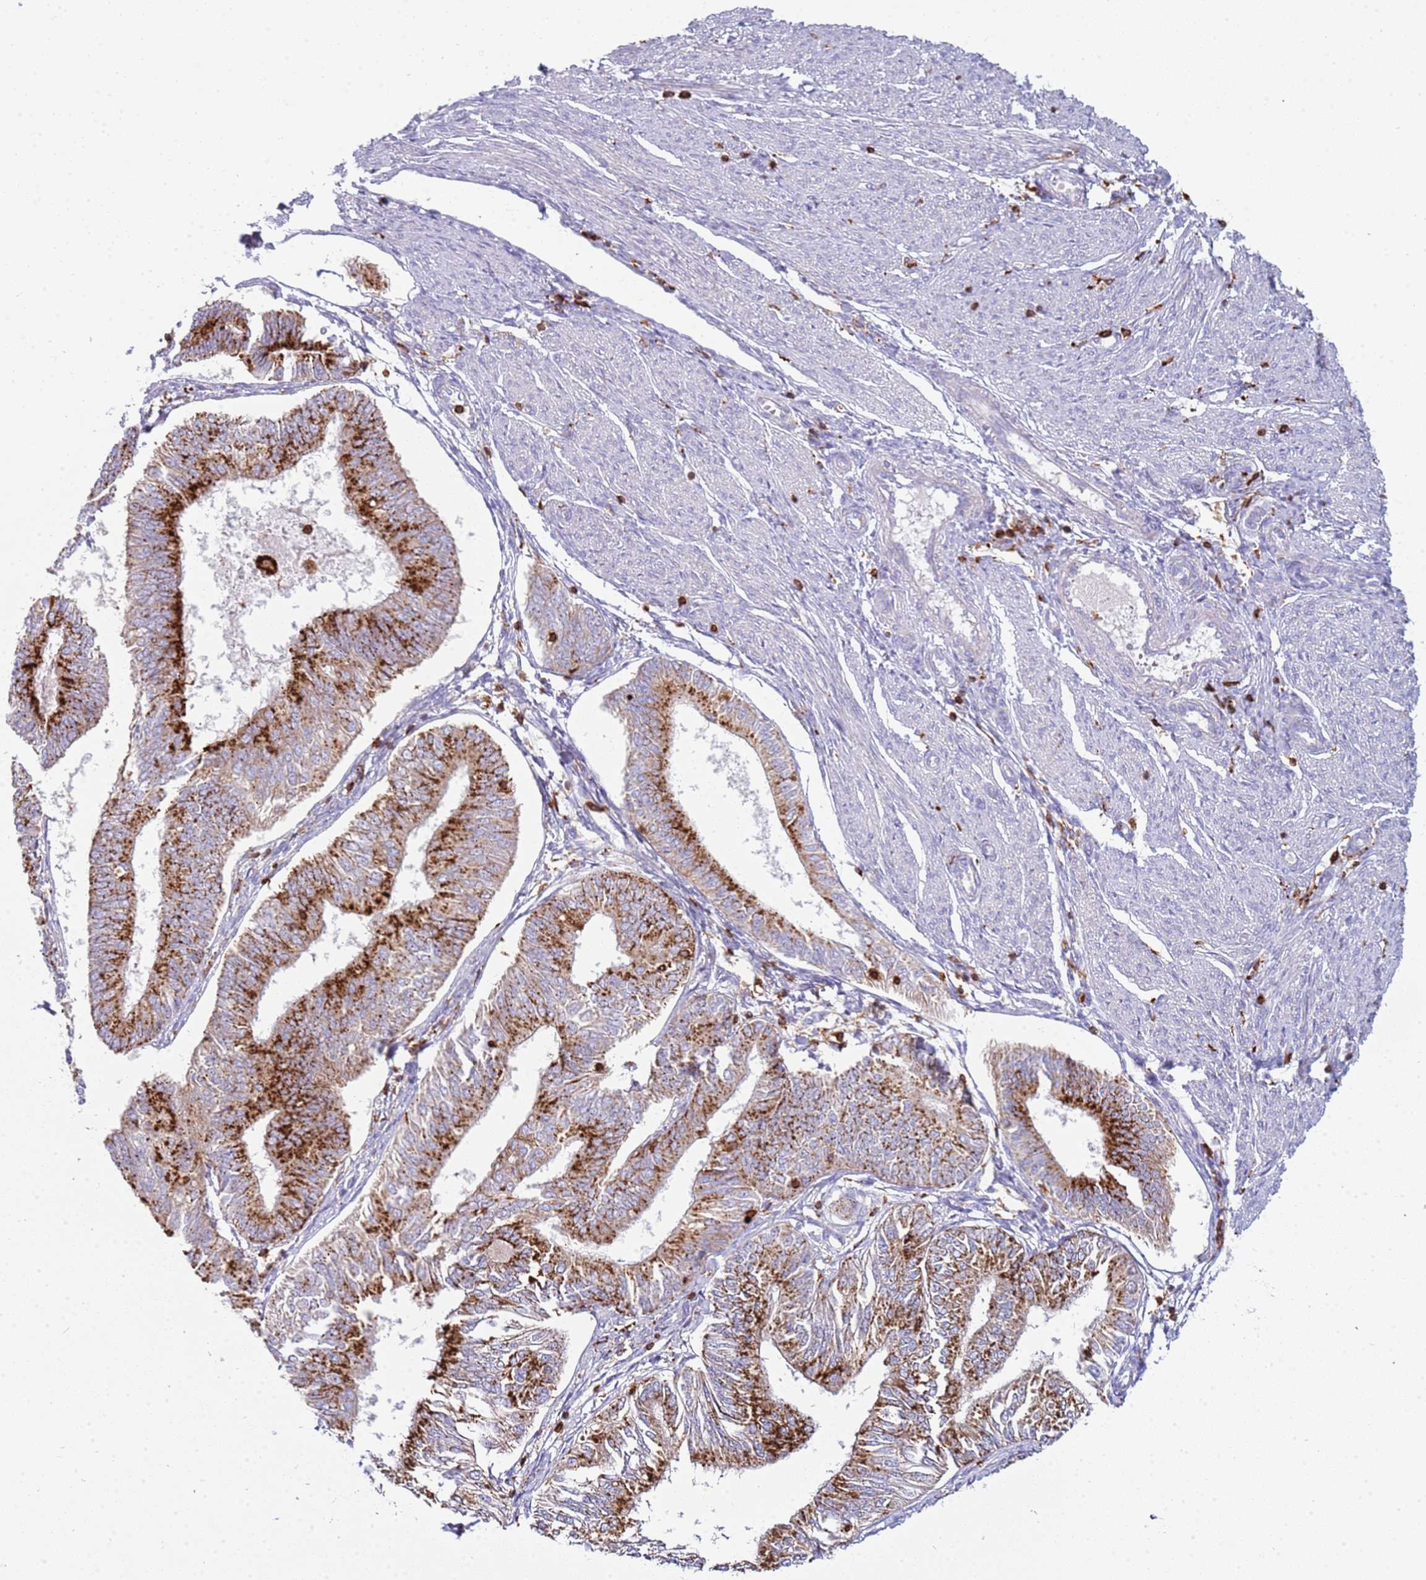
{"staining": {"intensity": "strong", "quantity": ">75%", "location": "cytoplasmic/membranous"}, "tissue": "endometrial cancer", "cell_type": "Tumor cells", "image_type": "cancer", "snomed": [{"axis": "morphology", "description": "Adenocarcinoma, NOS"}, {"axis": "topography", "description": "Endometrium"}], "caption": "Immunohistochemical staining of human endometrial adenocarcinoma shows high levels of strong cytoplasmic/membranous staining in approximately >75% of tumor cells.", "gene": "TTPAL", "patient": {"sex": "female", "age": 58}}